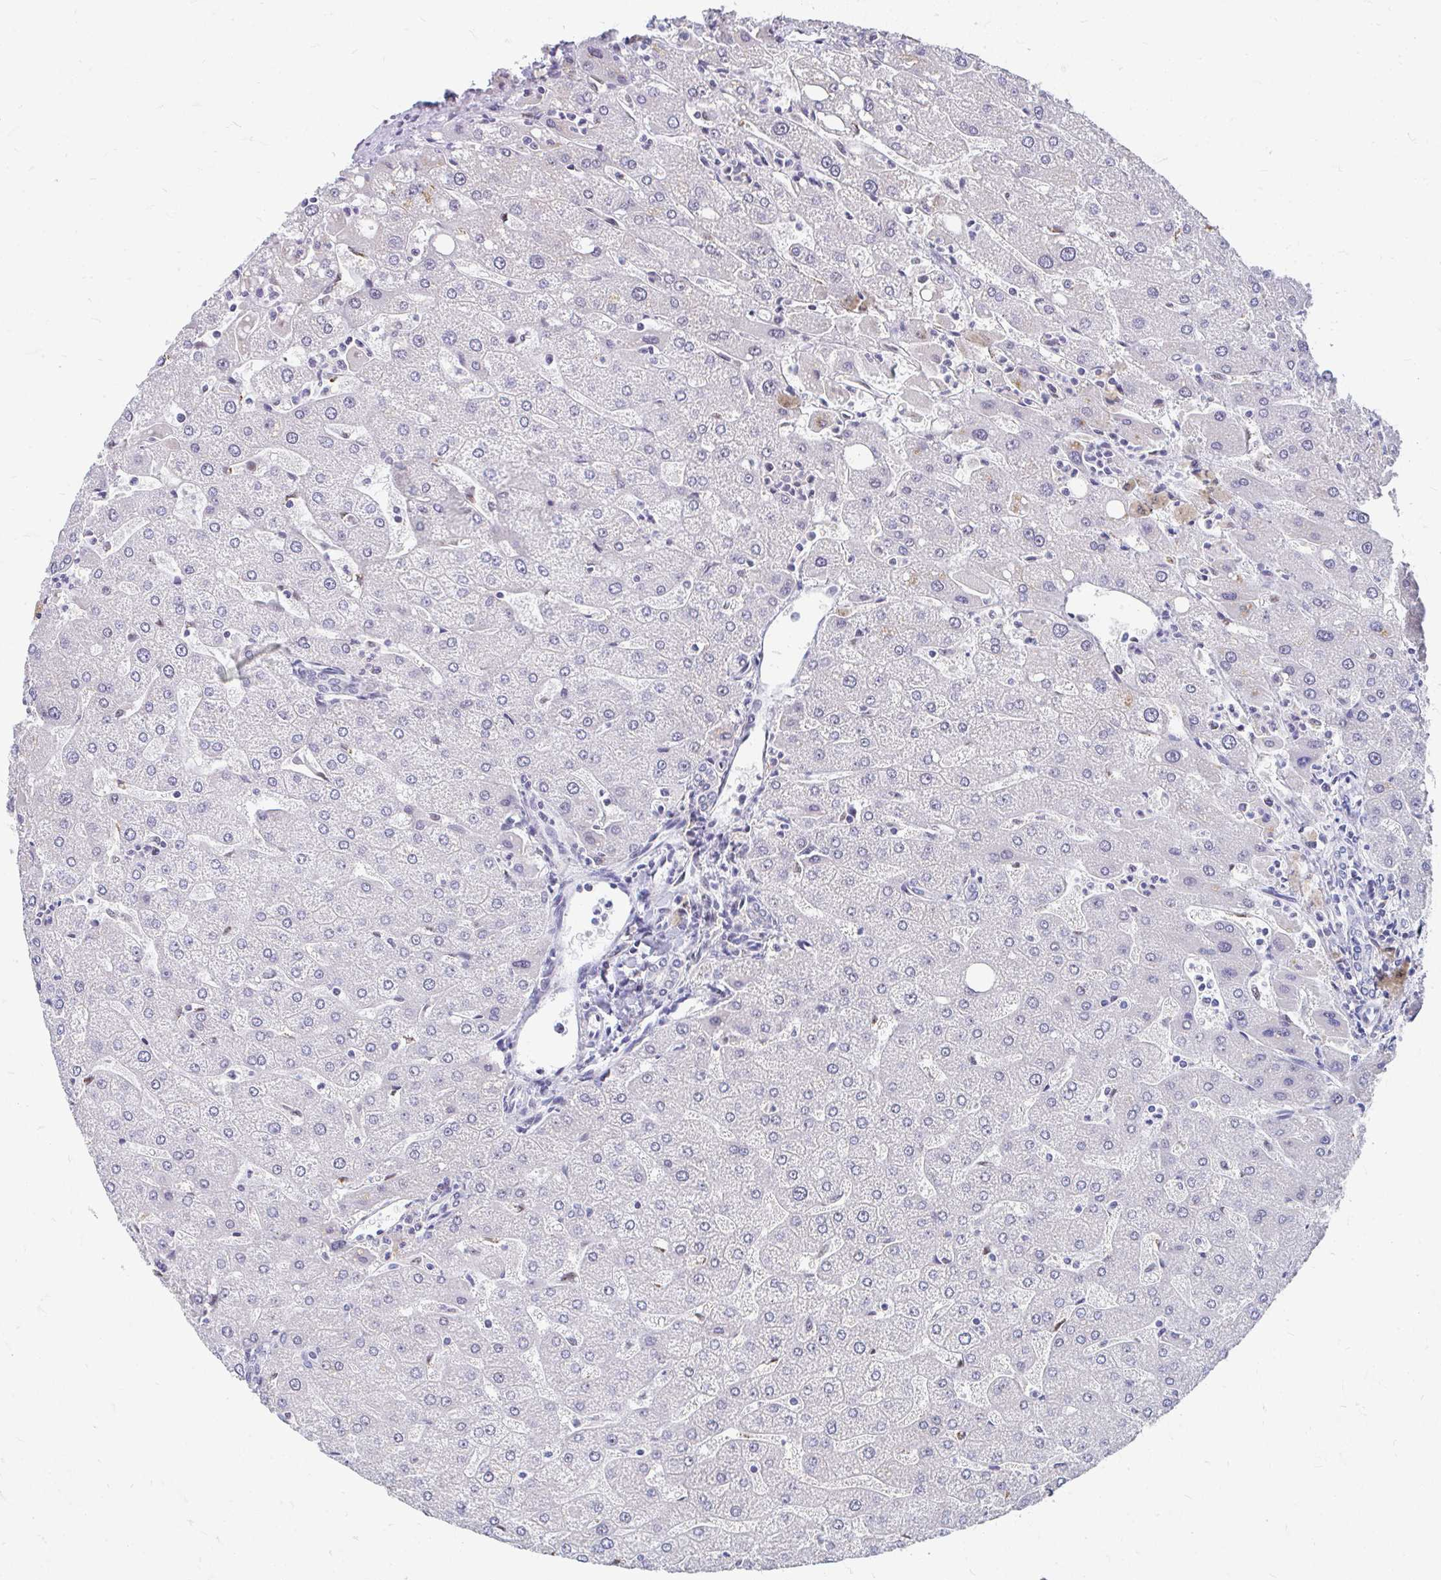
{"staining": {"intensity": "negative", "quantity": "none", "location": "none"}, "tissue": "liver", "cell_type": "Cholangiocytes", "image_type": "normal", "snomed": [{"axis": "morphology", "description": "Normal tissue, NOS"}, {"axis": "topography", "description": "Liver"}], "caption": "Immunohistochemical staining of benign liver exhibits no significant expression in cholangiocytes. (IHC, brightfield microscopy, high magnification).", "gene": "GTF2H1", "patient": {"sex": "male", "age": 67}}